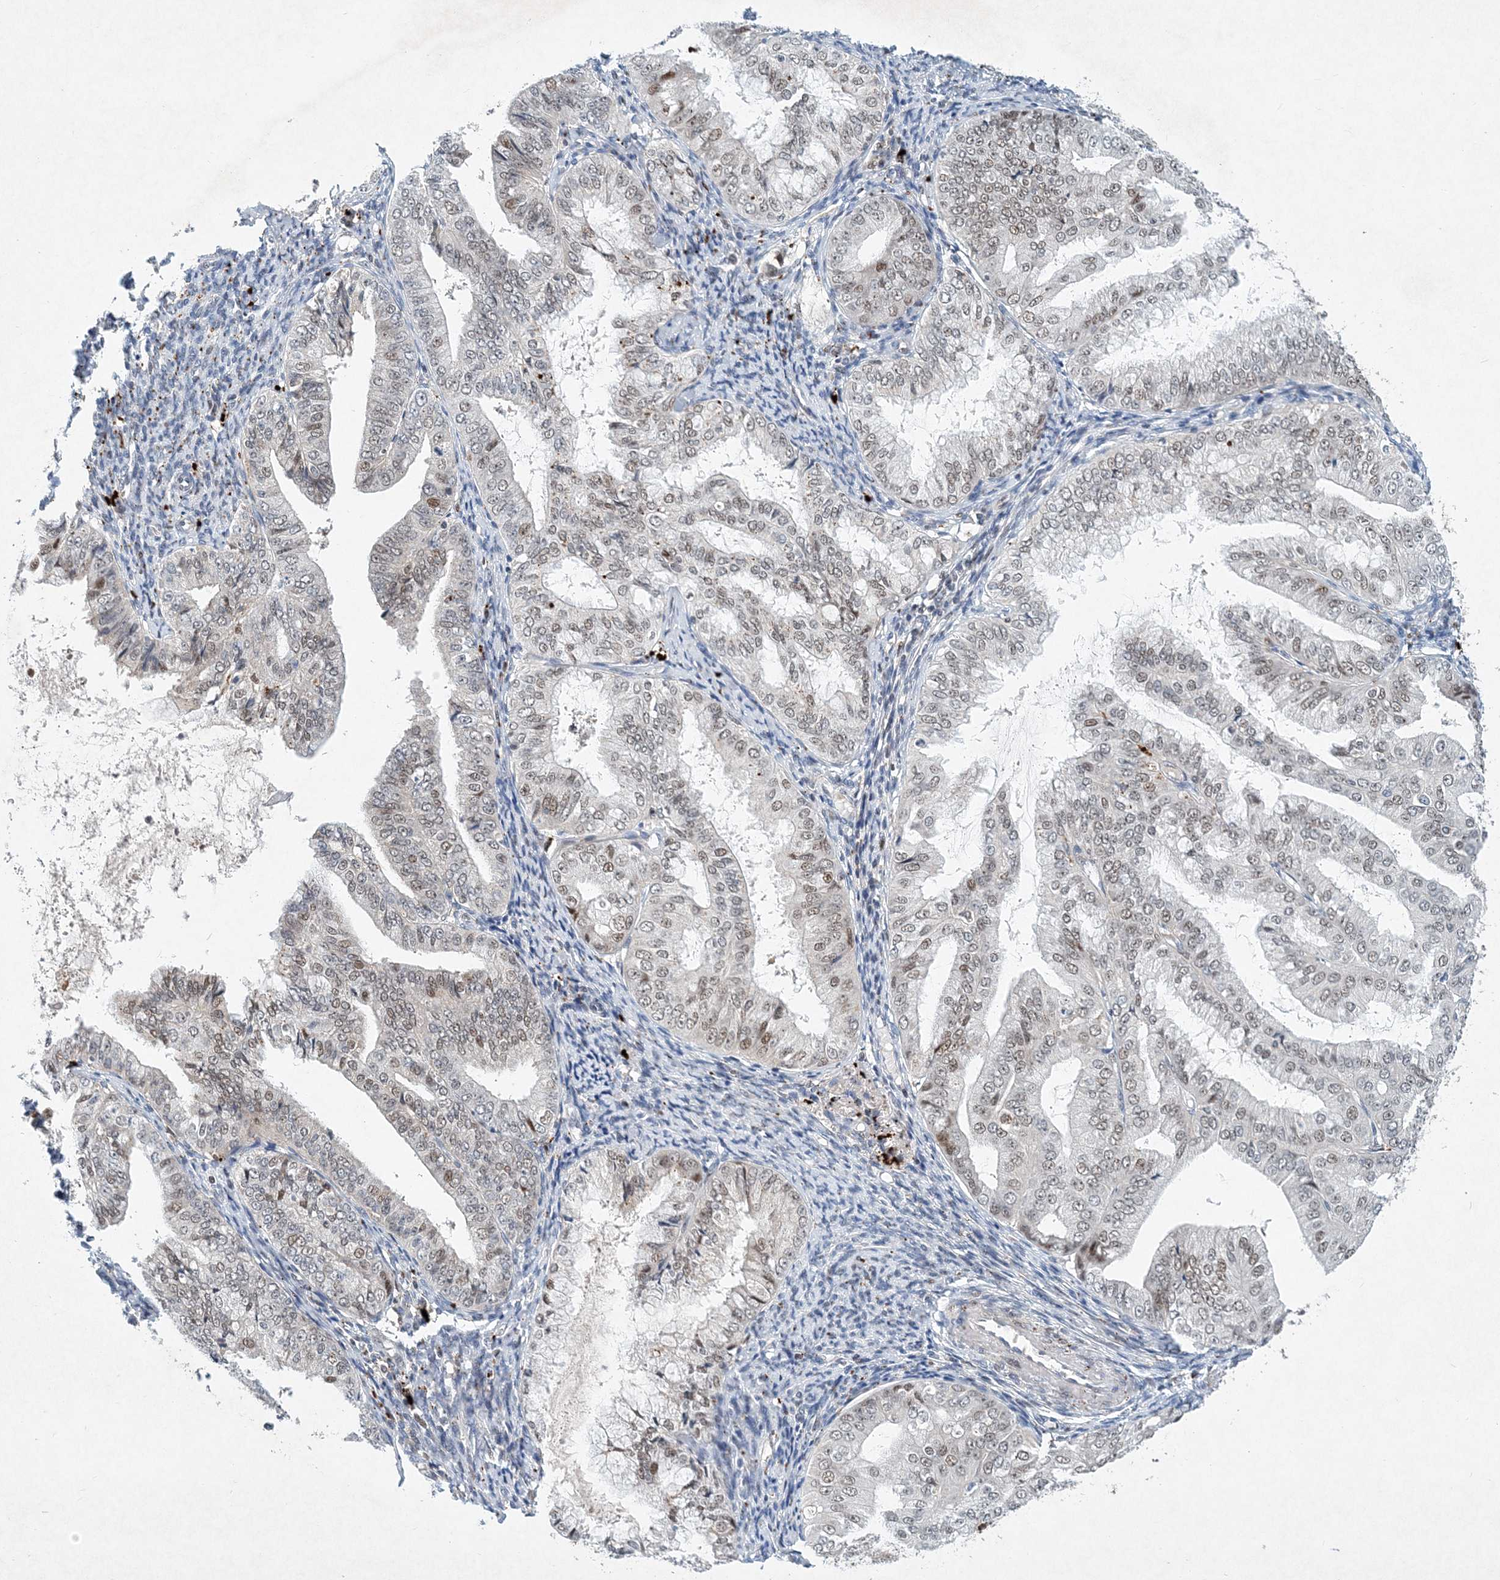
{"staining": {"intensity": "weak", "quantity": "<25%", "location": "nuclear"}, "tissue": "endometrial cancer", "cell_type": "Tumor cells", "image_type": "cancer", "snomed": [{"axis": "morphology", "description": "Adenocarcinoma, NOS"}, {"axis": "topography", "description": "Endometrium"}], "caption": "High power microscopy histopathology image of an IHC photomicrograph of endometrial cancer, revealing no significant expression in tumor cells.", "gene": "KPNA4", "patient": {"sex": "female", "age": 63}}